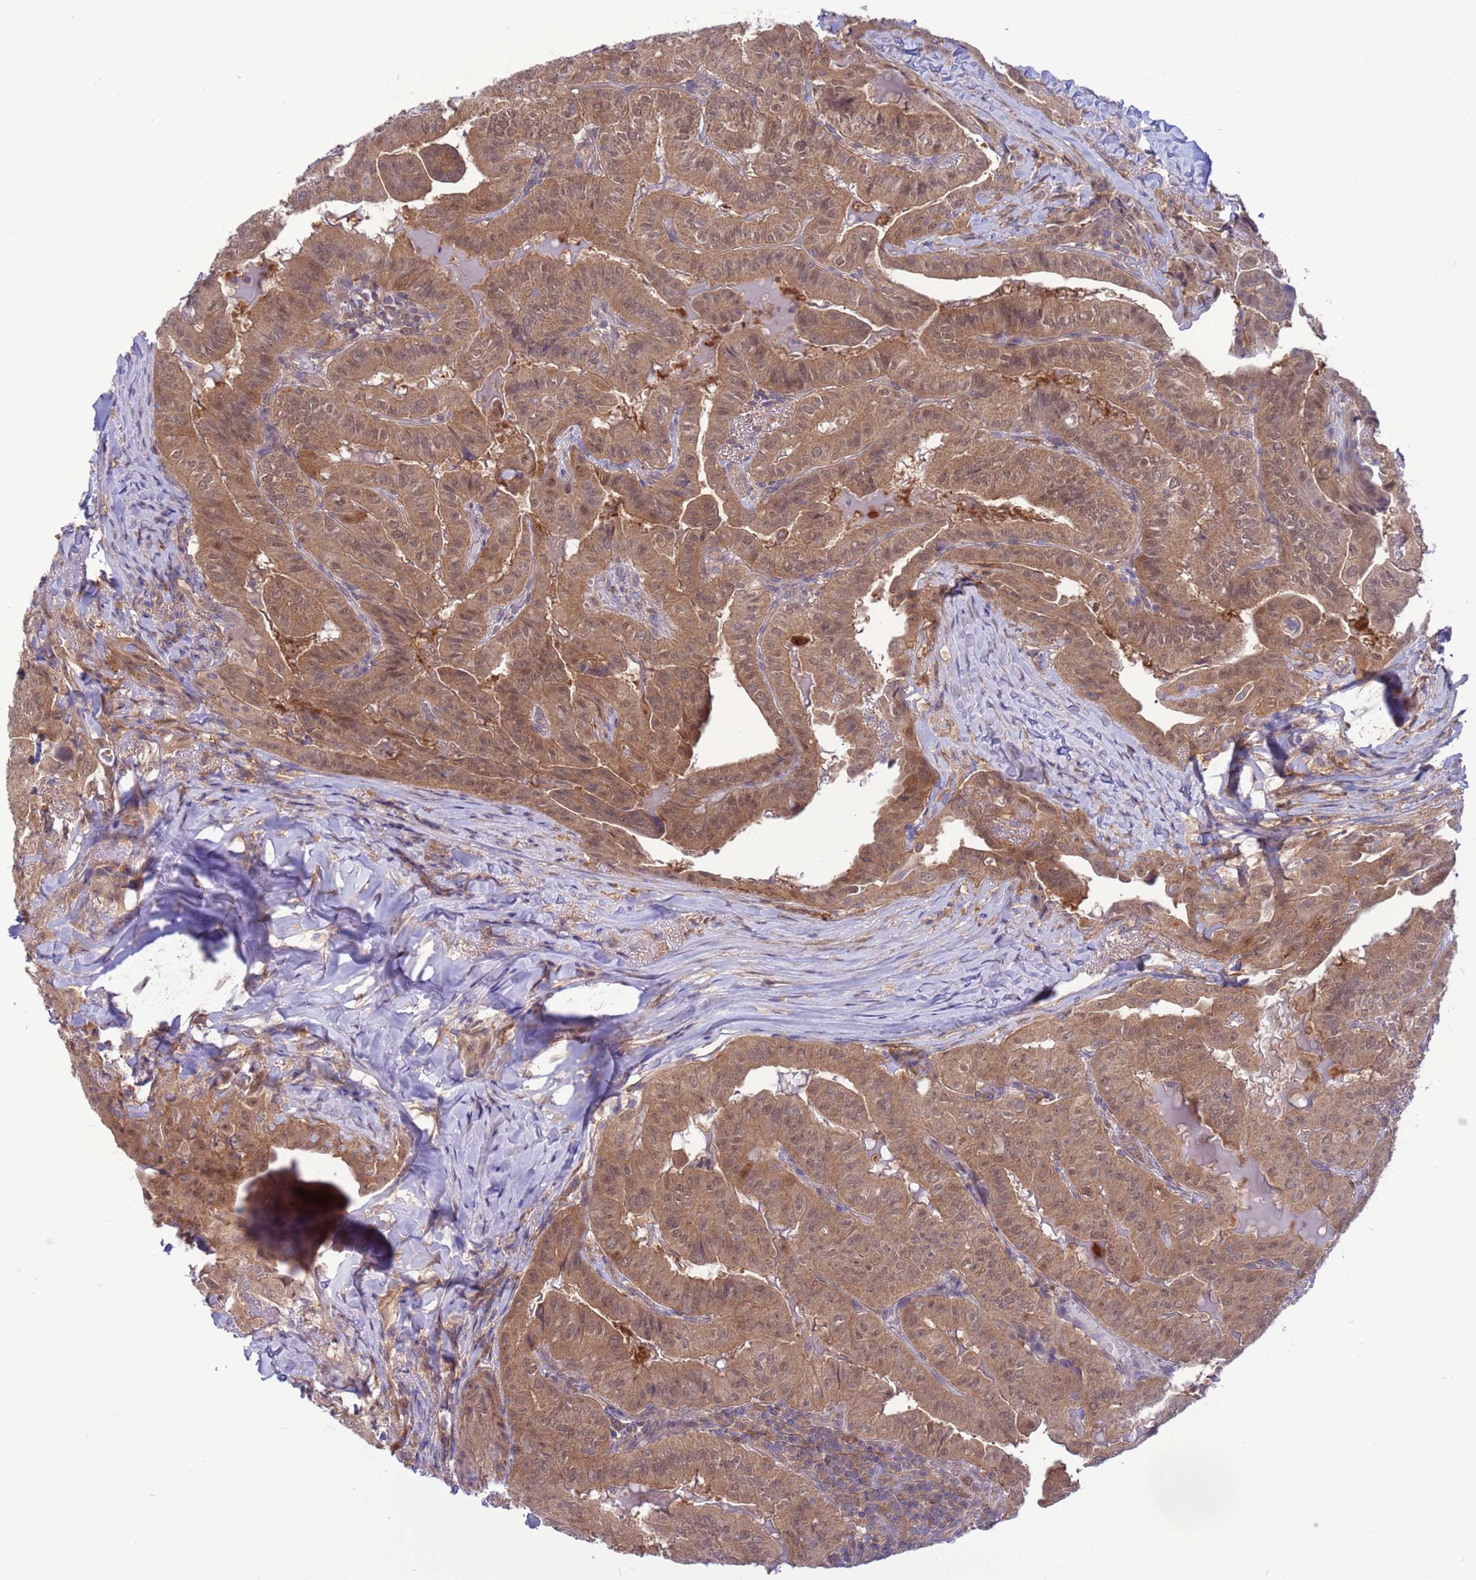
{"staining": {"intensity": "moderate", "quantity": ">75%", "location": "cytoplasmic/membranous,nuclear"}, "tissue": "thyroid cancer", "cell_type": "Tumor cells", "image_type": "cancer", "snomed": [{"axis": "morphology", "description": "Papillary adenocarcinoma, NOS"}, {"axis": "topography", "description": "Thyroid gland"}], "caption": "Thyroid cancer (papillary adenocarcinoma) stained with DAB (3,3'-diaminobenzidine) immunohistochemistry (IHC) shows medium levels of moderate cytoplasmic/membranous and nuclear staining in about >75% of tumor cells. Nuclei are stained in blue.", "gene": "ZNF461", "patient": {"sex": "female", "age": 68}}